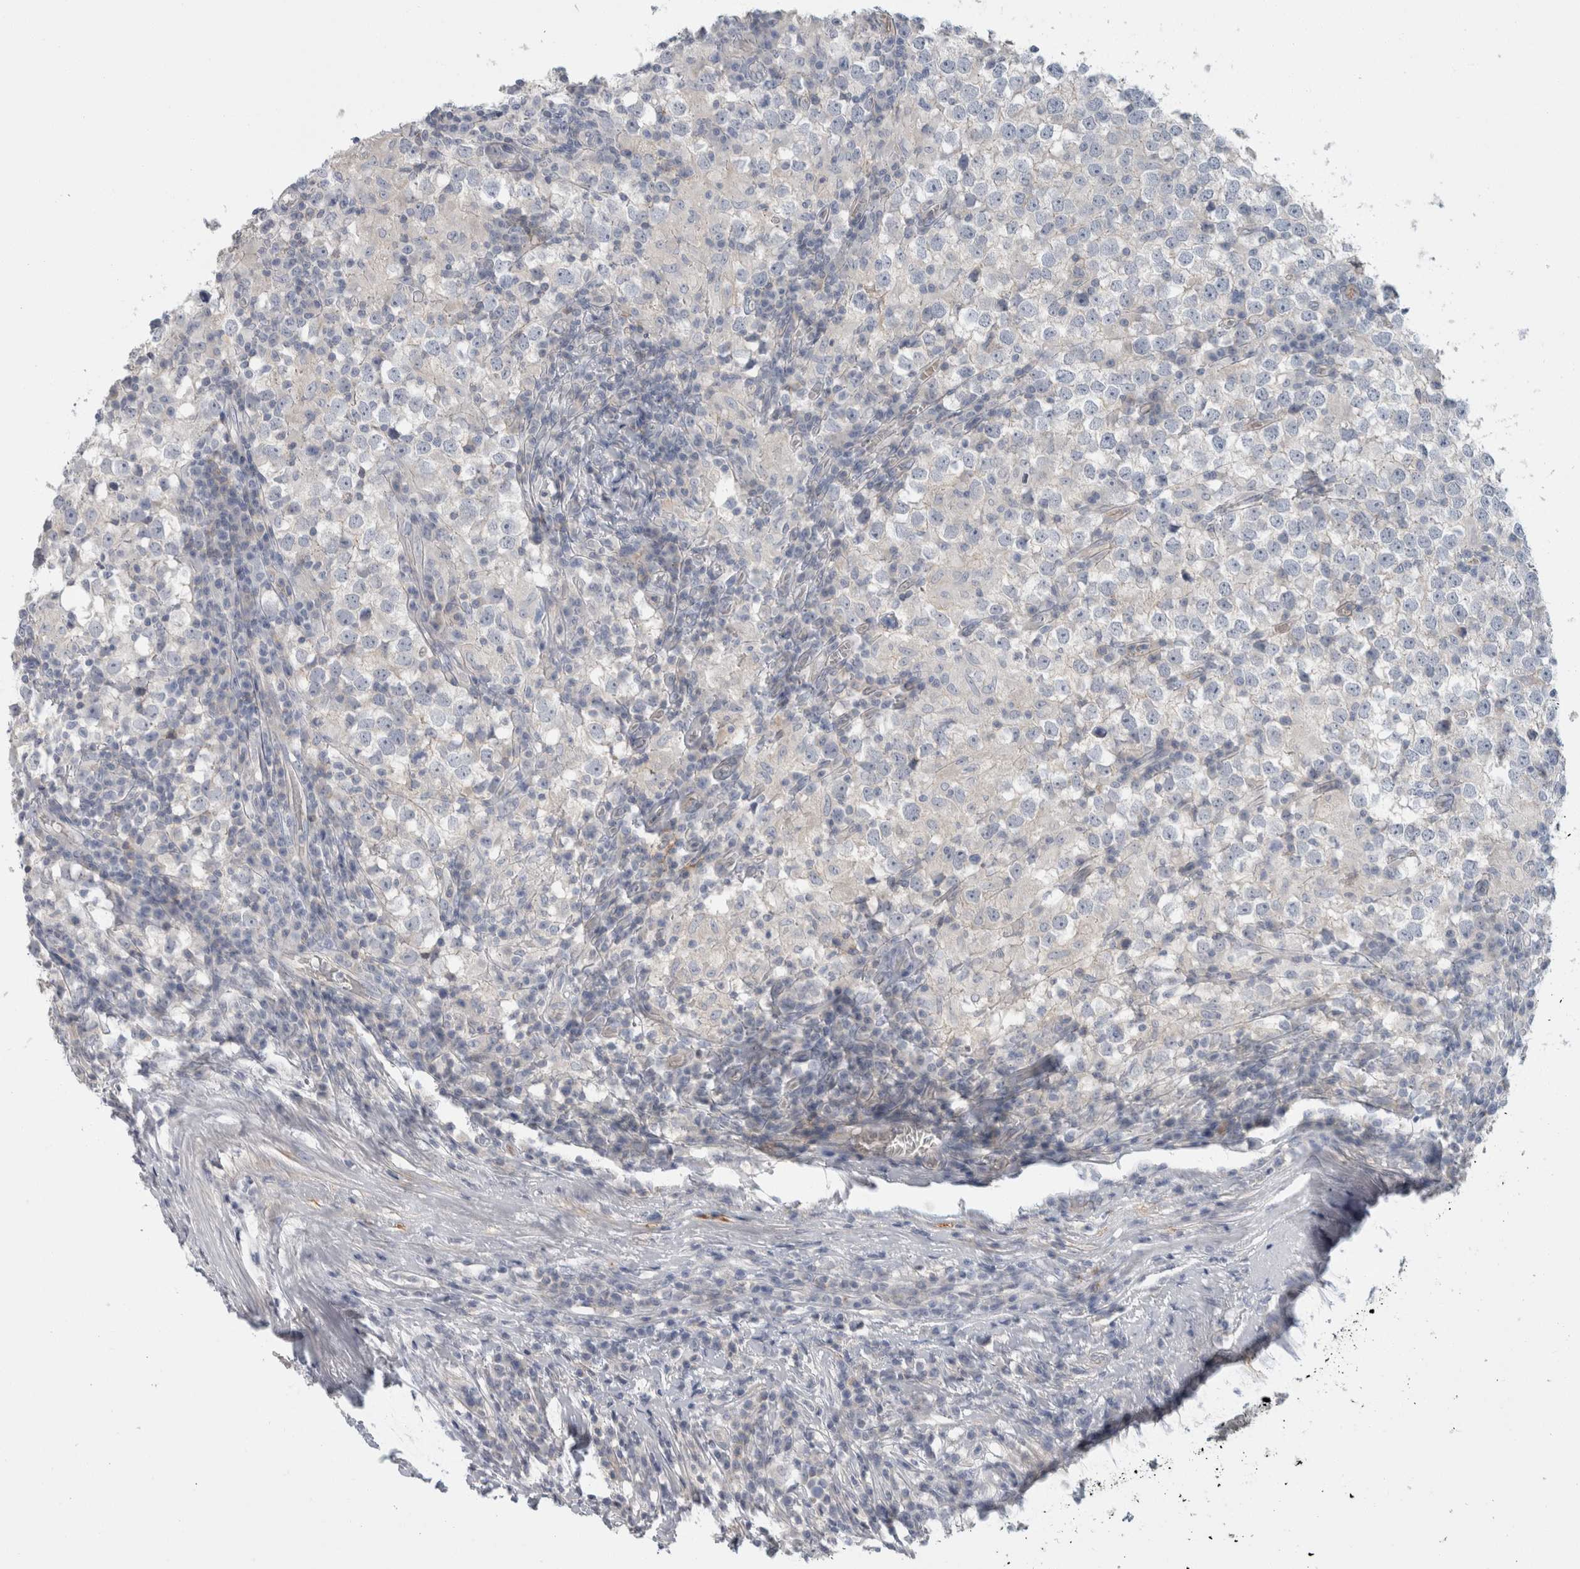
{"staining": {"intensity": "negative", "quantity": "none", "location": "none"}, "tissue": "testis cancer", "cell_type": "Tumor cells", "image_type": "cancer", "snomed": [{"axis": "morphology", "description": "Seminoma, NOS"}, {"axis": "topography", "description": "Testis"}], "caption": "Immunohistochemical staining of human testis seminoma shows no significant staining in tumor cells.", "gene": "CD55", "patient": {"sex": "male", "age": 65}}